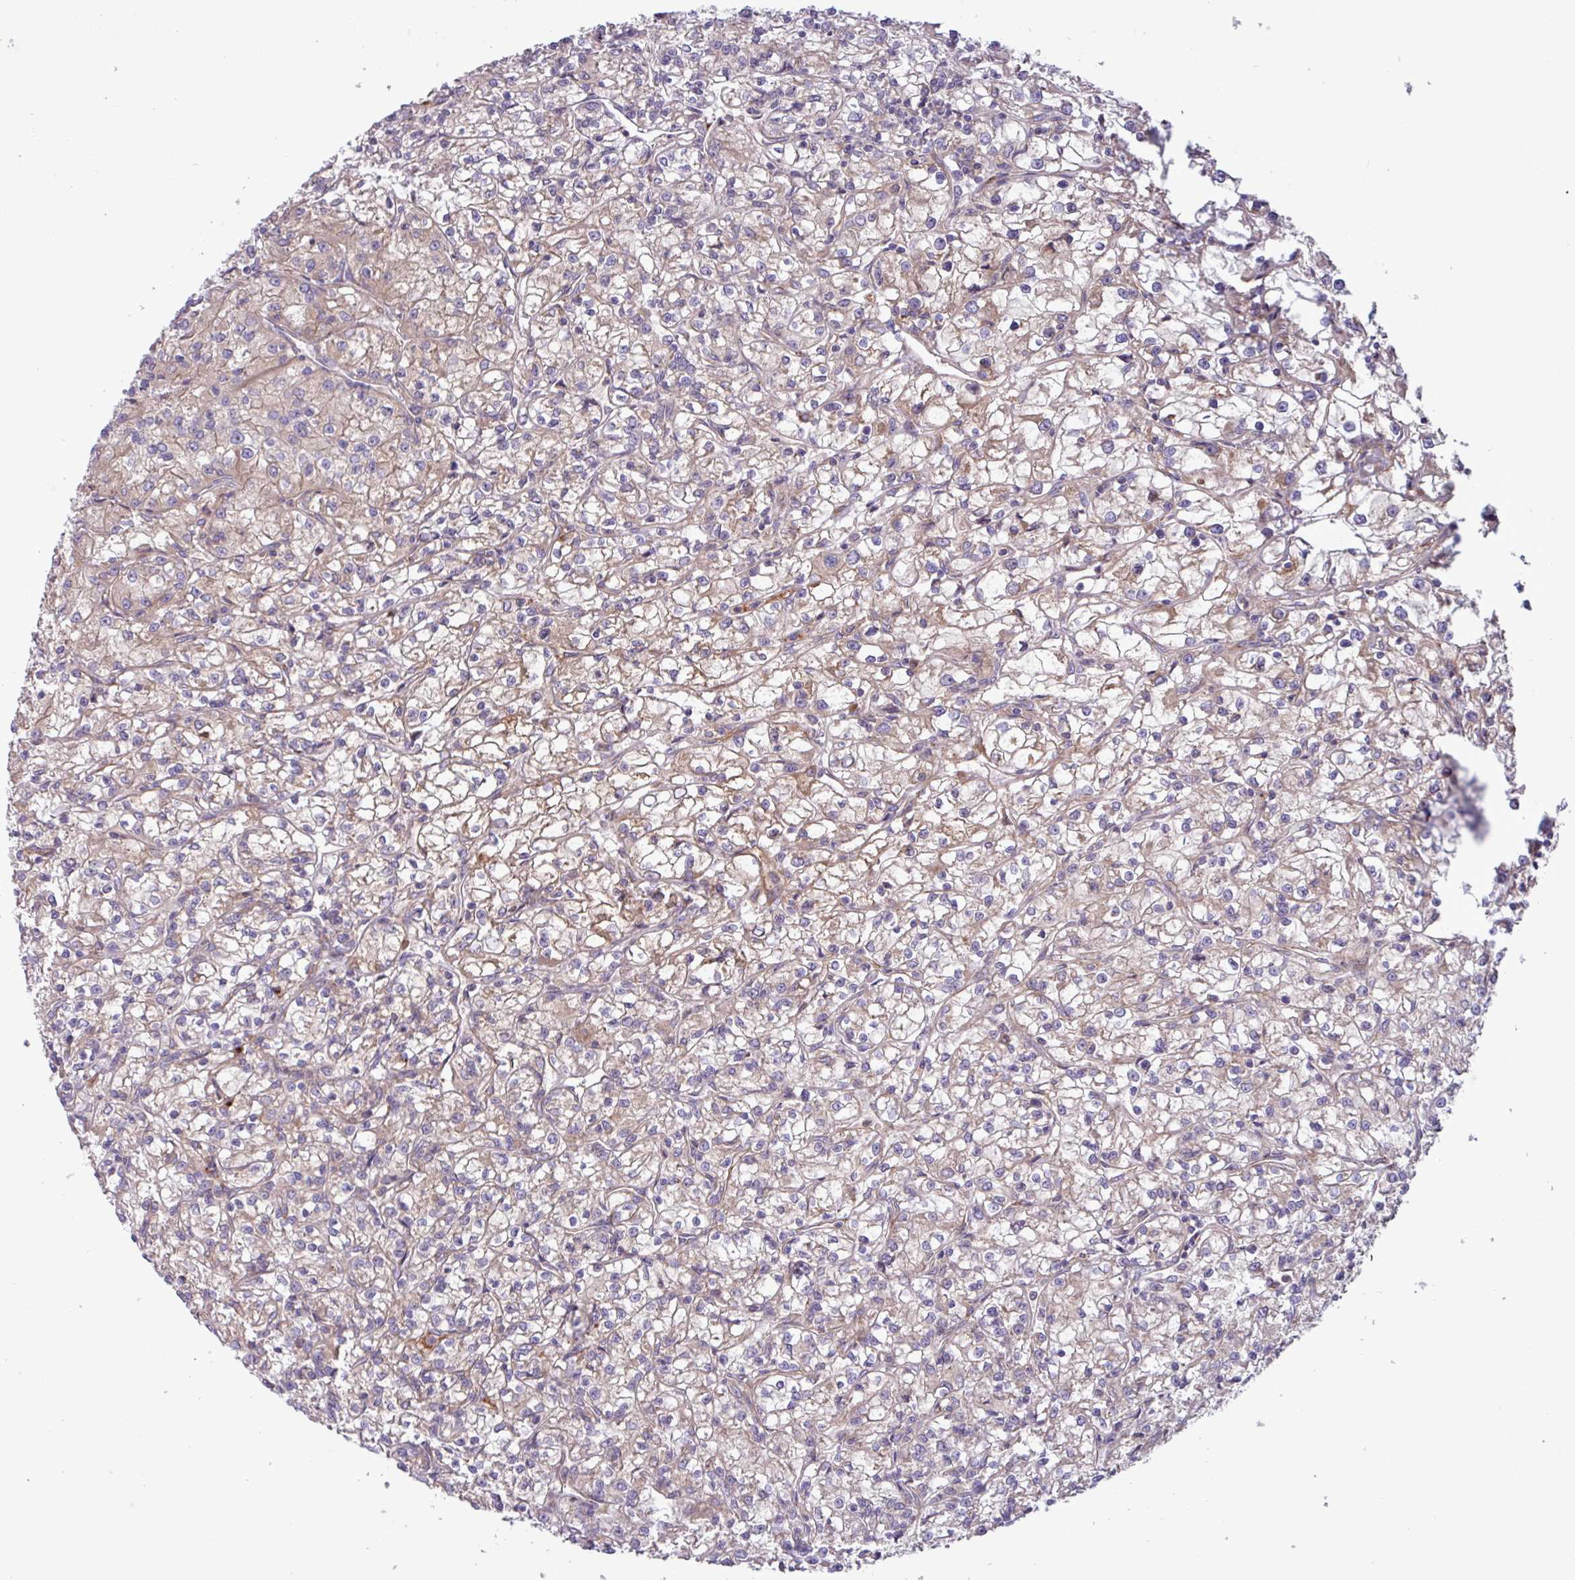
{"staining": {"intensity": "weak", "quantity": "25%-75%", "location": "cytoplasmic/membranous"}, "tissue": "renal cancer", "cell_type": "Tumor cells", "image_type": "cancer", "snomed": [{"axis": "morphology", "description": "Adenocarcinoma, NOS"}, {"axis": "topography", "description": "Kidney"}], "caption": "Tumor cells show low levels of weak cytoplasmic/membranous positivity in approximately 25%-75% of cells in human renal cancer. Using DAB (brown) and hematoxylin (blue) stains, captured at high magnification using brightfield microscopy.", "gene": "RAB19", "patient": {"sex": "female", "age": 59}}